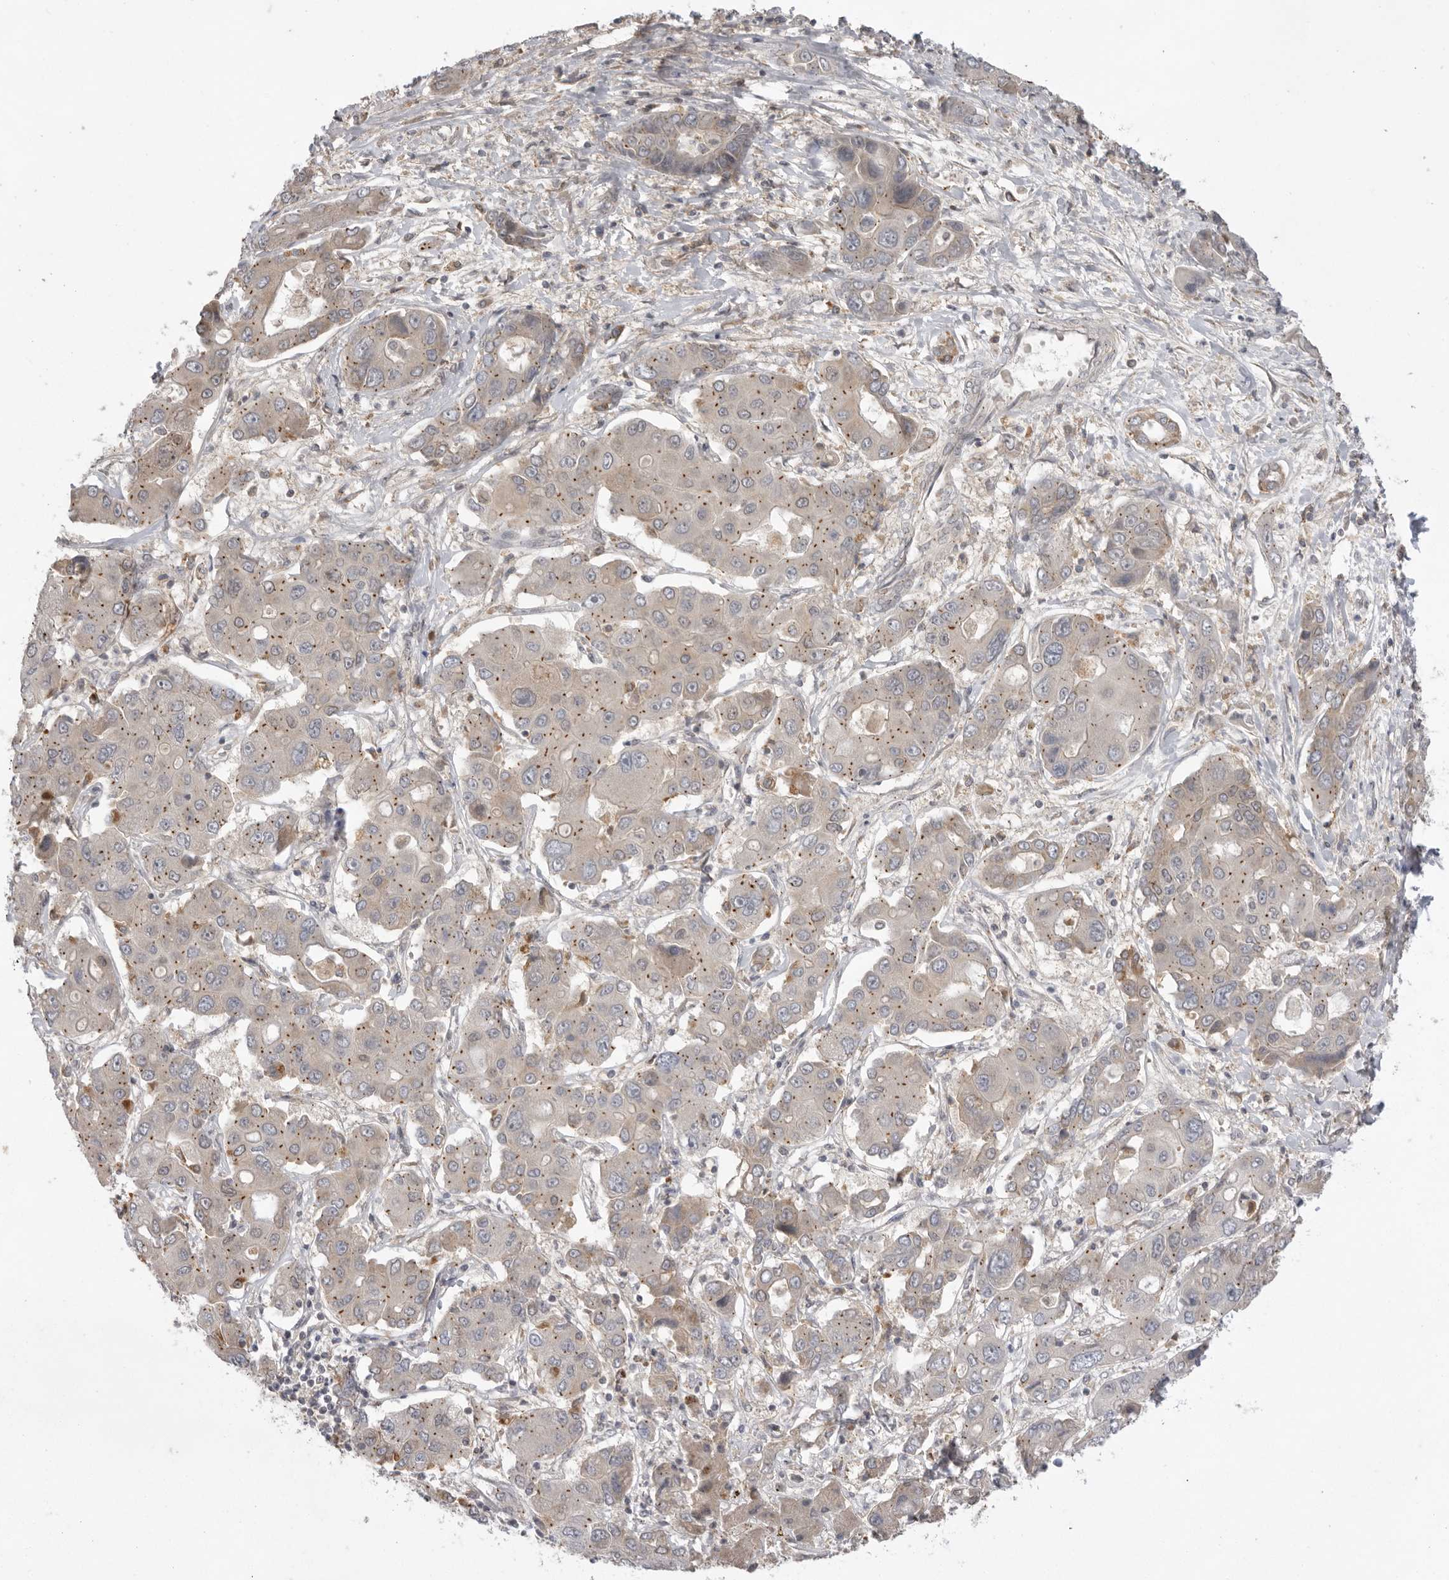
{"staining": {"intensity": "weak", "quantity": ">75%", "location": "cytoplasmic/membranous"}, "tissue": "liver cancer", "cell_type": "Tumor cells", "image_type": "cancer", "snomed": [{"axis": "morphology", "description": "Cholangiocarcinoma"}, {"axis": "topography", "description": "Liver"}], "caption": "Protein staining reveals weak cytoplasmic/membranous staining in about >75% of tumor cells in cholangiocarcinoma (liver).", "gene": "TLR3", "patient": {"sex": "male", "age": 67}}